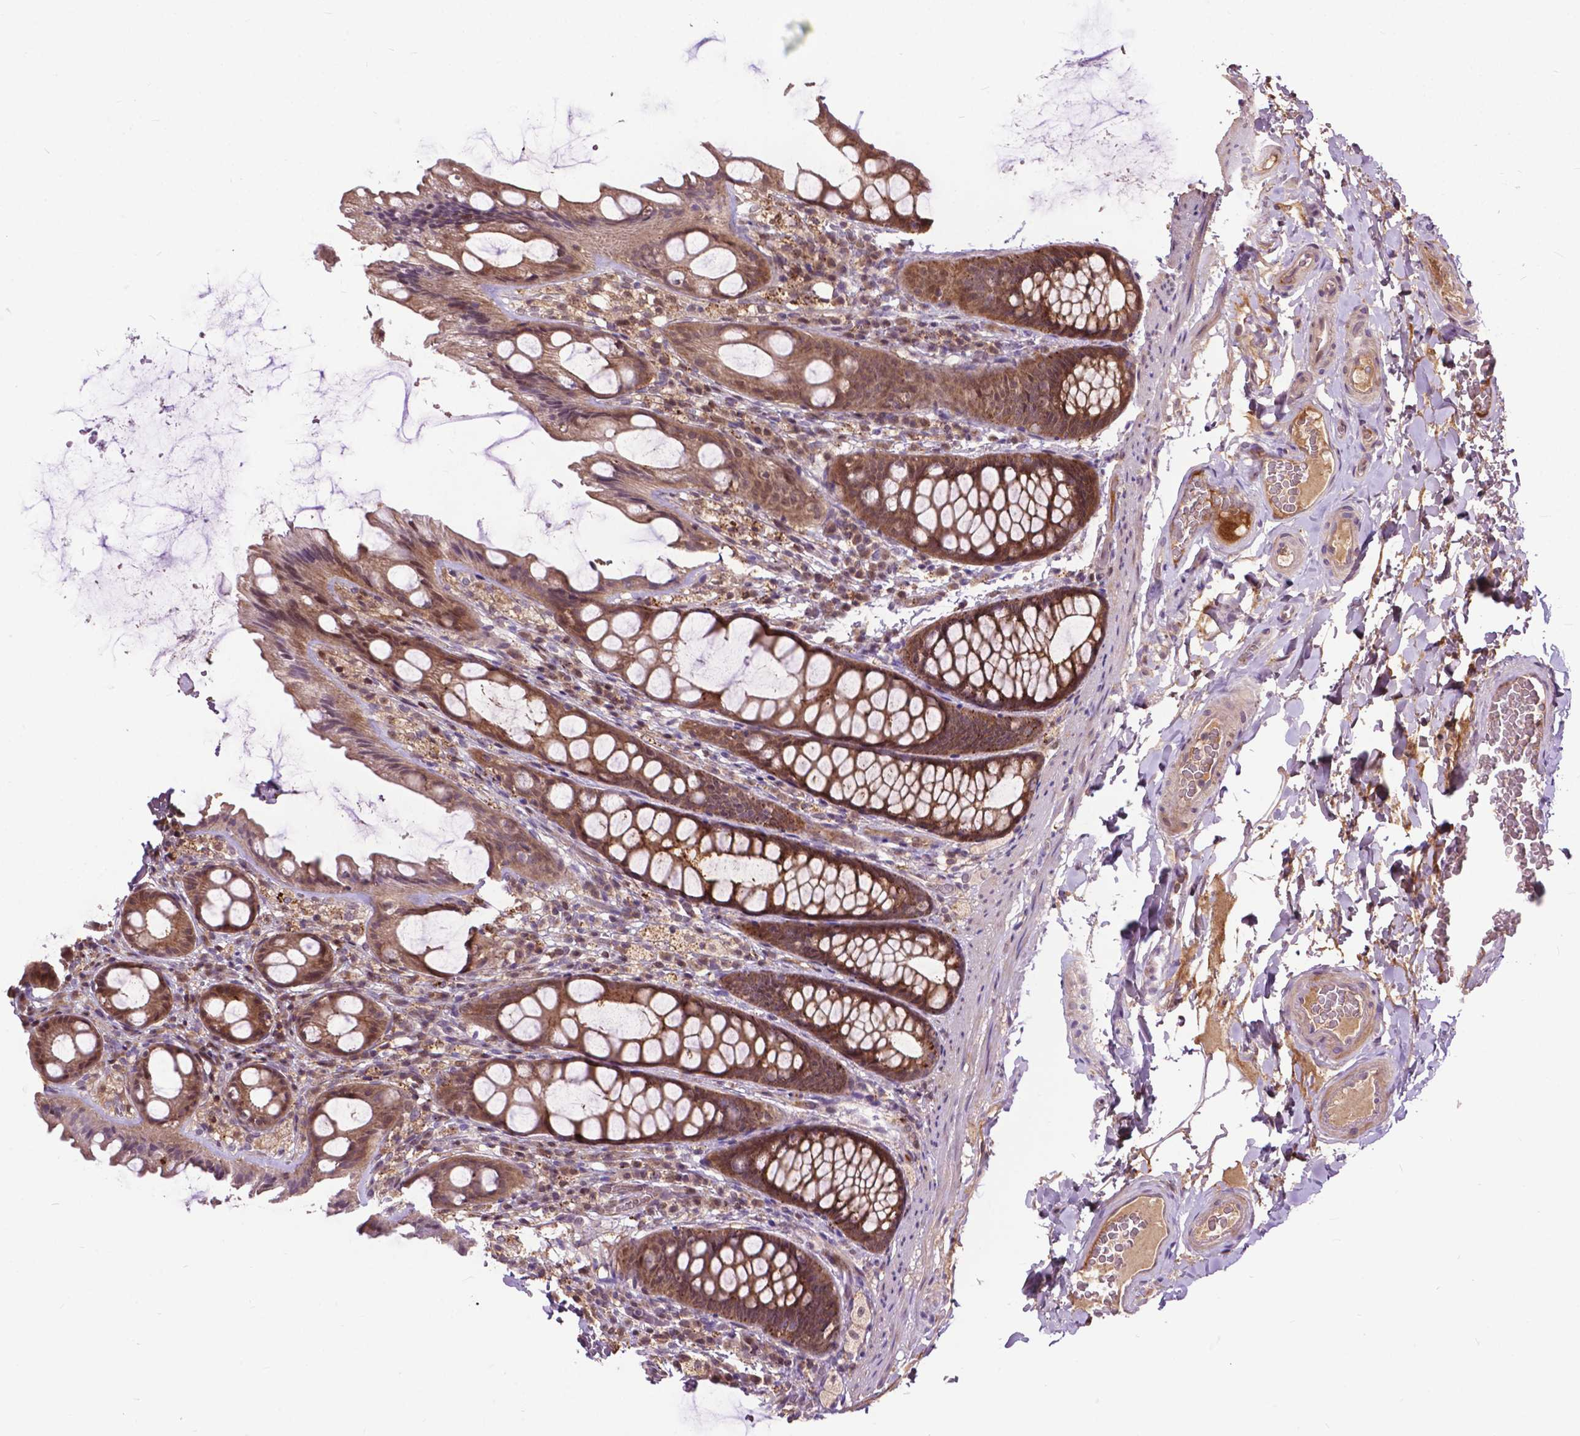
{"staining": {"intensity": "moderate", "quantity": ">75%", "location": "cytoplasmic/membranous,nuclear"}, "tissue": "colon", "cell_type": "Endothelial cells", "image_type": "normal", "snomed": [{"axis": "morphology", "description": "Normal tissue, NOS"}, {"axis": "topography", "description": "Colon"}], "caption": "Endothelial cells display medium levels of moderate cytoplasmic/membranous,nuclear staining in about >75% of cells in normal human colon.", "gene": "CHMP4A", "patient": {"sex": "male", "age": 47}}